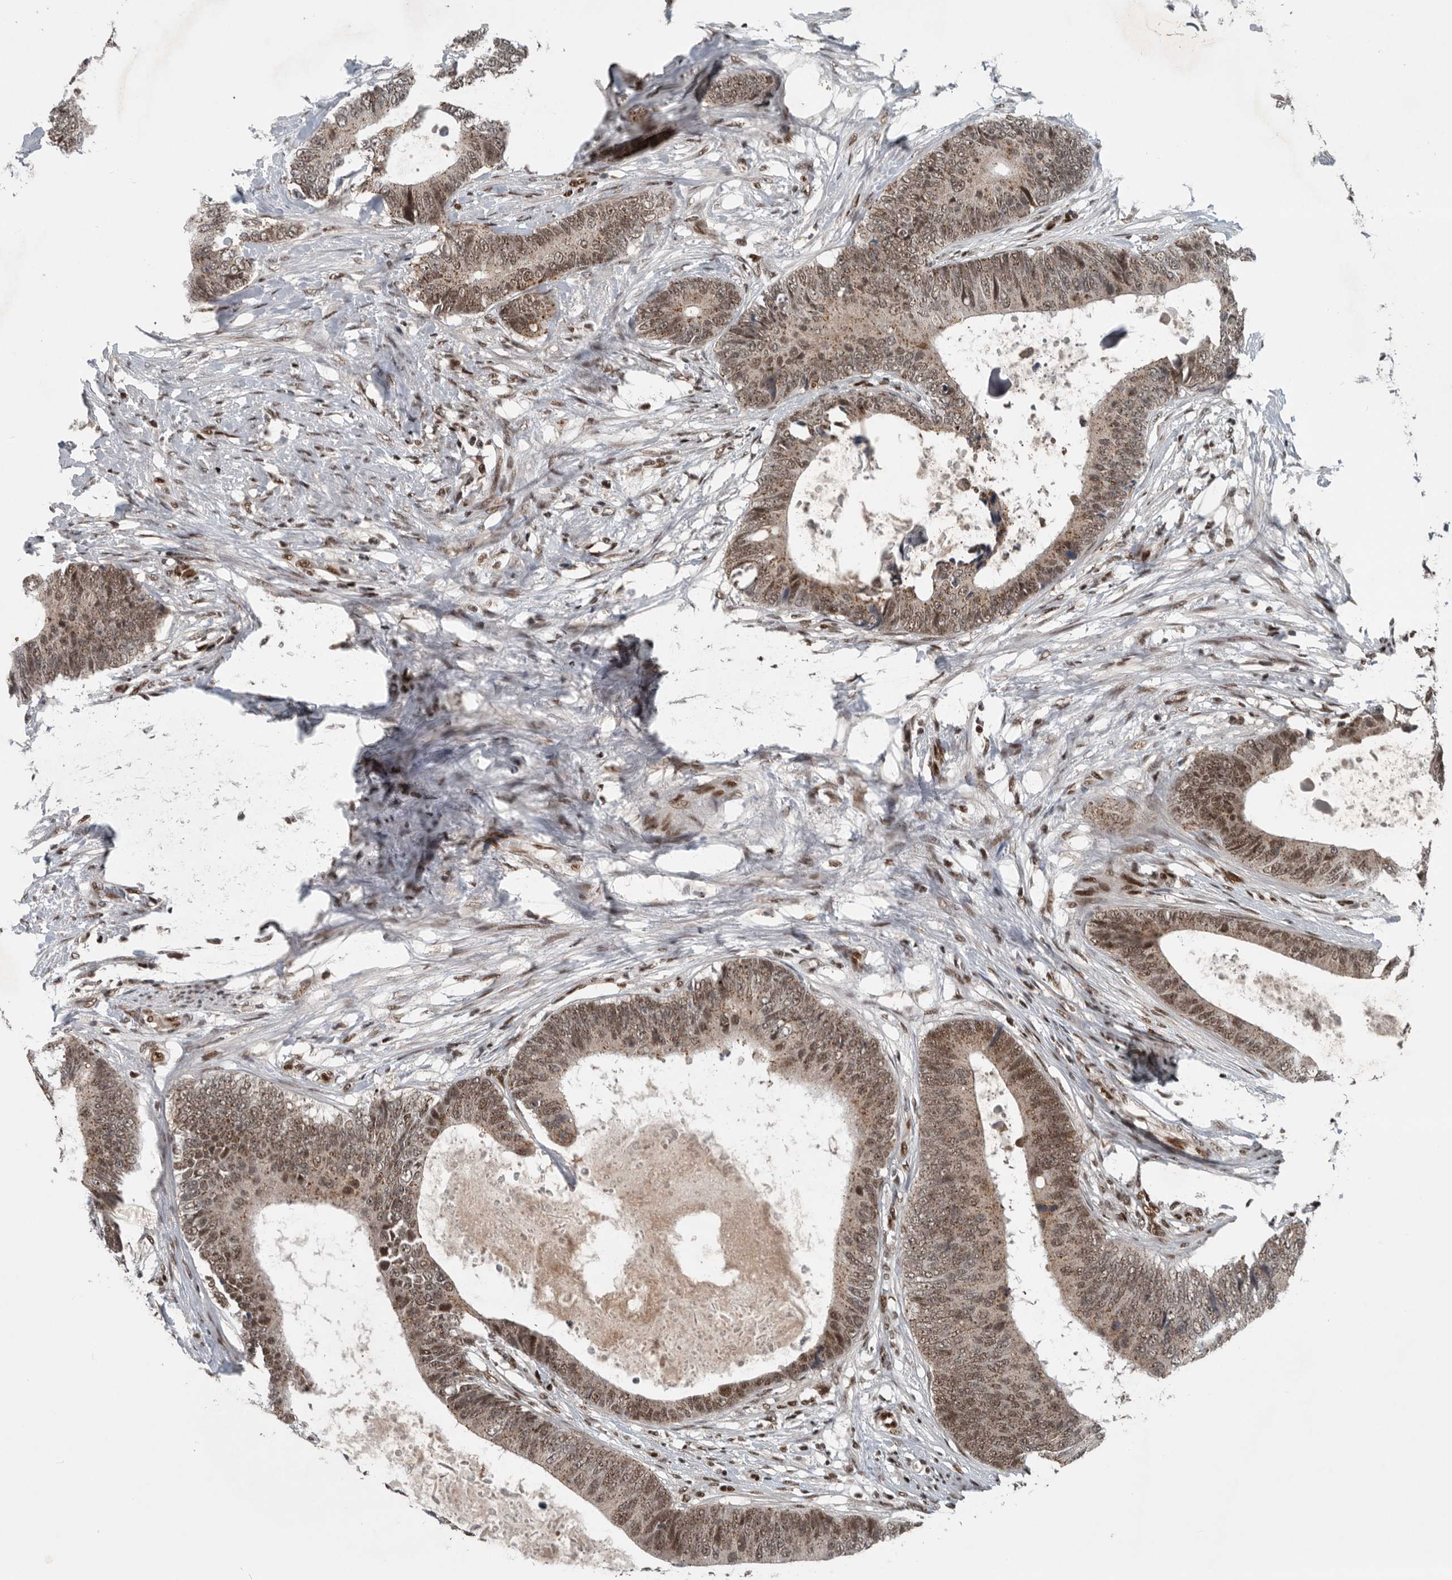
{"staining": {"intensity": "moderate", "quantity": ">75%", "location": "cytoplasmic/membranous,nuclear"}, "tissue": "colorectal cancer", "cell_type": "Tumor cells", "image_type": "cancer", "snomed": [{"axis": "morphology", "description": "Adenocarcinoma, NOS"}, {"axis": "topography", "description": "Colon"}], "caption": "This photomicrograph displays immunohistochemistry (IHC) staining of colorectal cancer (adenocarcinoma), with medium moderate cytoplasmic/membranous and nuclear positivity in approximately >75% of tumor cells.", "gene": "SENP7", "patient": {"sex": "male", "age": 56}}